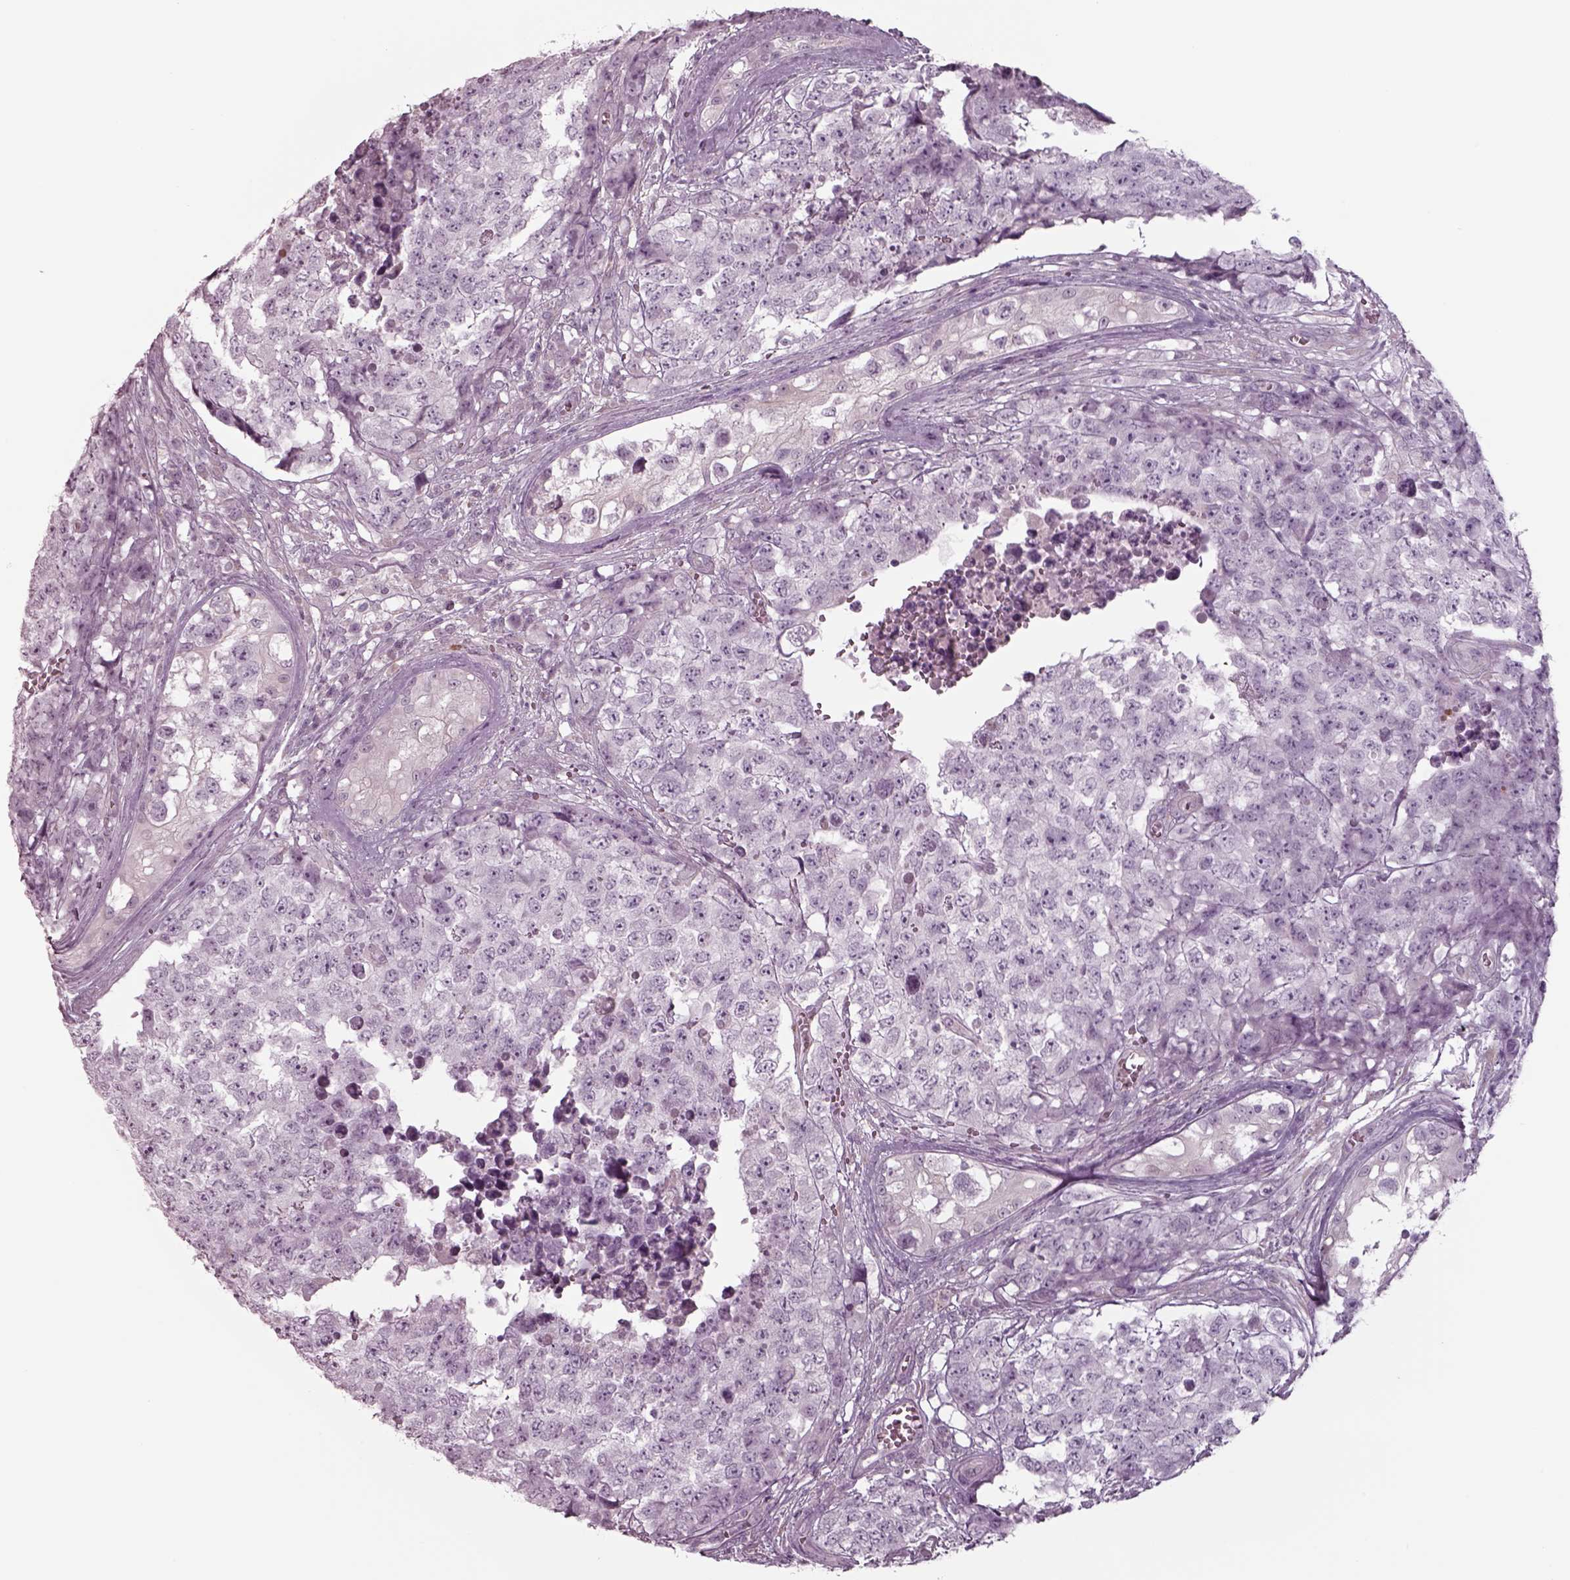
{"staining": {"intensity": "negative", "quantity": "none", "location": "none"}, "tissue": "testis cancer", "cell_type": "Tumor cells", "image_type": "cancer", "snomed": [{"axis": "morphology", "description": "Carcinoma, Embryonal, NOS"}, {"axis": "topography", "description": "Testis"}], "caption": "Immunohistochemistry micrograph of neoplastic tissue: testis embryonal carcinoma stained with DAB demonstrates no significant protein staining in tumor cells.", "gene": "SEPTIN14", "patient": {"sex": "male", "age": 23}}